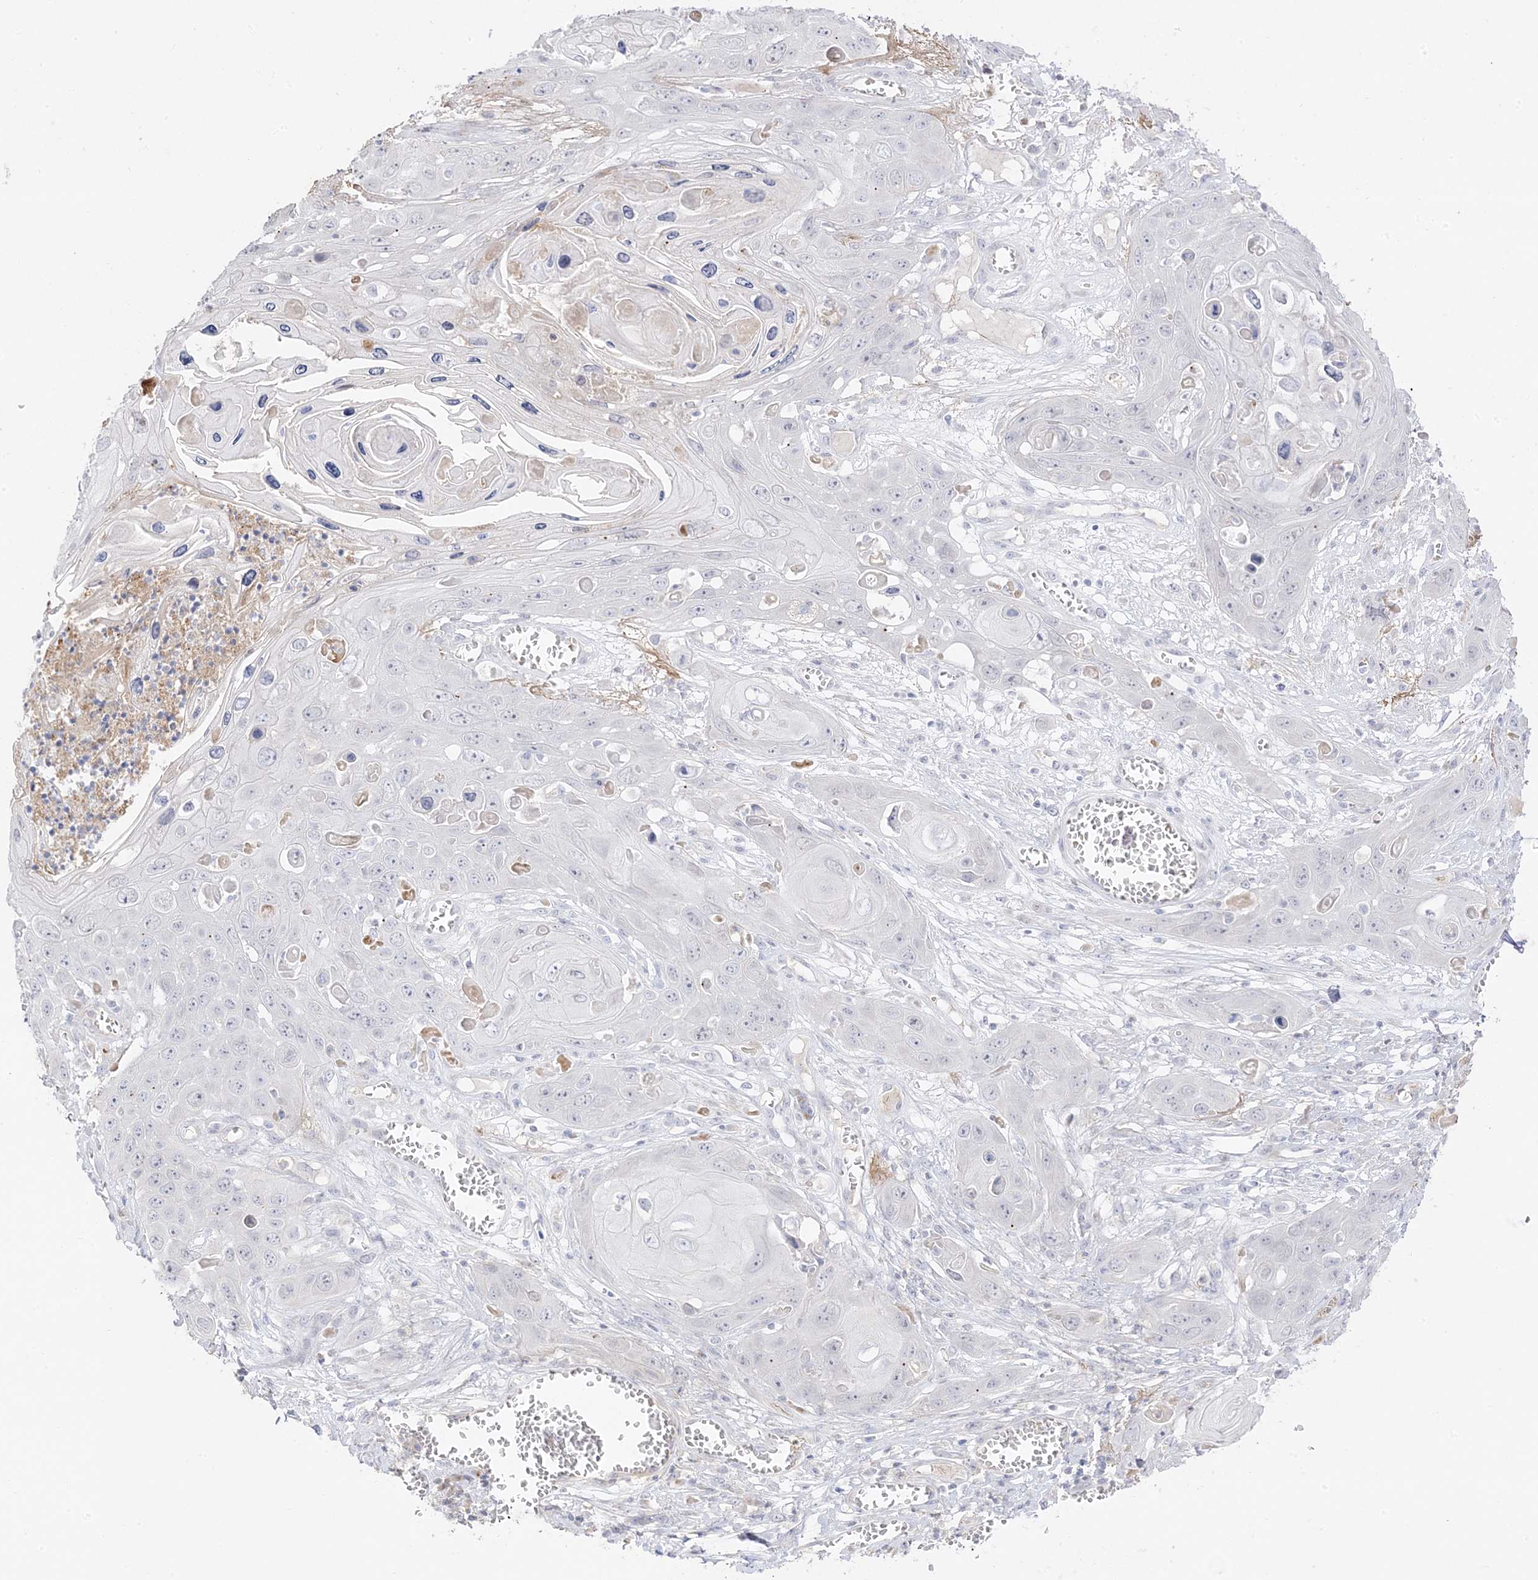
{"staining": {"intensity": "negative", "quantity": "none", "location": "none"}, "tissue": "skin cancer", "cell_type": "Tumor cells", "image_type": "cancer", "snomed": [{"axis": "morphology", "description": "Squamous cell carcinoma, NOS"}, {"axis": "topography", "description": "Skin"}], "caption": "This histopathology image is of skin cancer stained with immunohistochemistry (IHC) to label a protein in brown with the nuclei are counter-stained blue. There is no positivity in tumor cells. (Brightfield microscopy of DAB IHC at high magnification).", "gene": "TRANK1", "patient": {"sex": "male", "age": 55}}